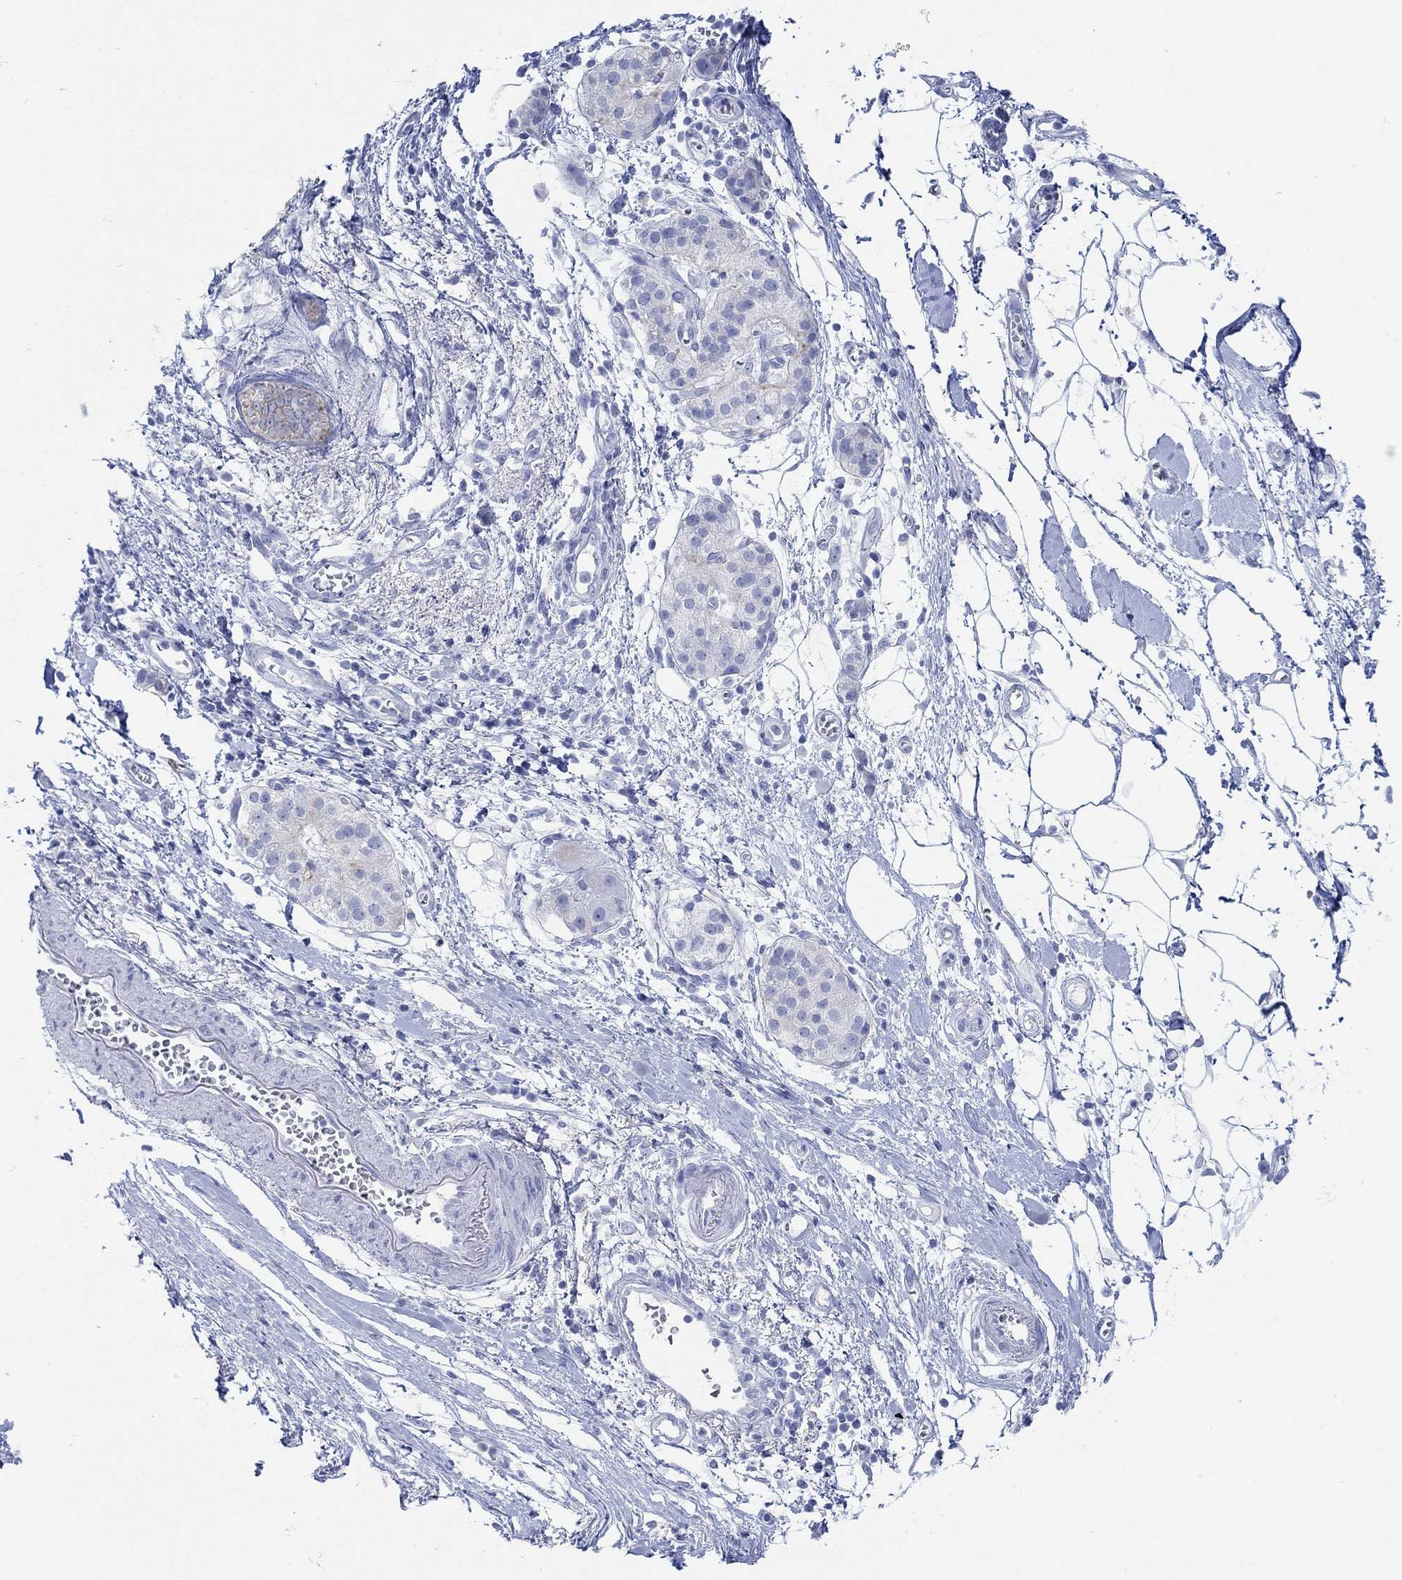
{"staining": {"intensity": "weak", "quantity": "25%-75%", "location": "cytoplasmic/membranous"}, "tissue": "pancreatic cancer", "cell_type": "Tumor cells", "image_type": "cancer", "snomed": [{"axis": "morphology", "description": "Adenocarcinoma, NOS"}, {"axis": "topography", "description": "Pancreas"}], "caption": "High-power microscopy captured an IHC photomicrograph of pancreatic cancer, revealing weak cytoplasmic/membranous positivity in approximately 25%-75% of tumor cells.", "gene": "AK8", "patient": {"sex": "male", "age": 72}}